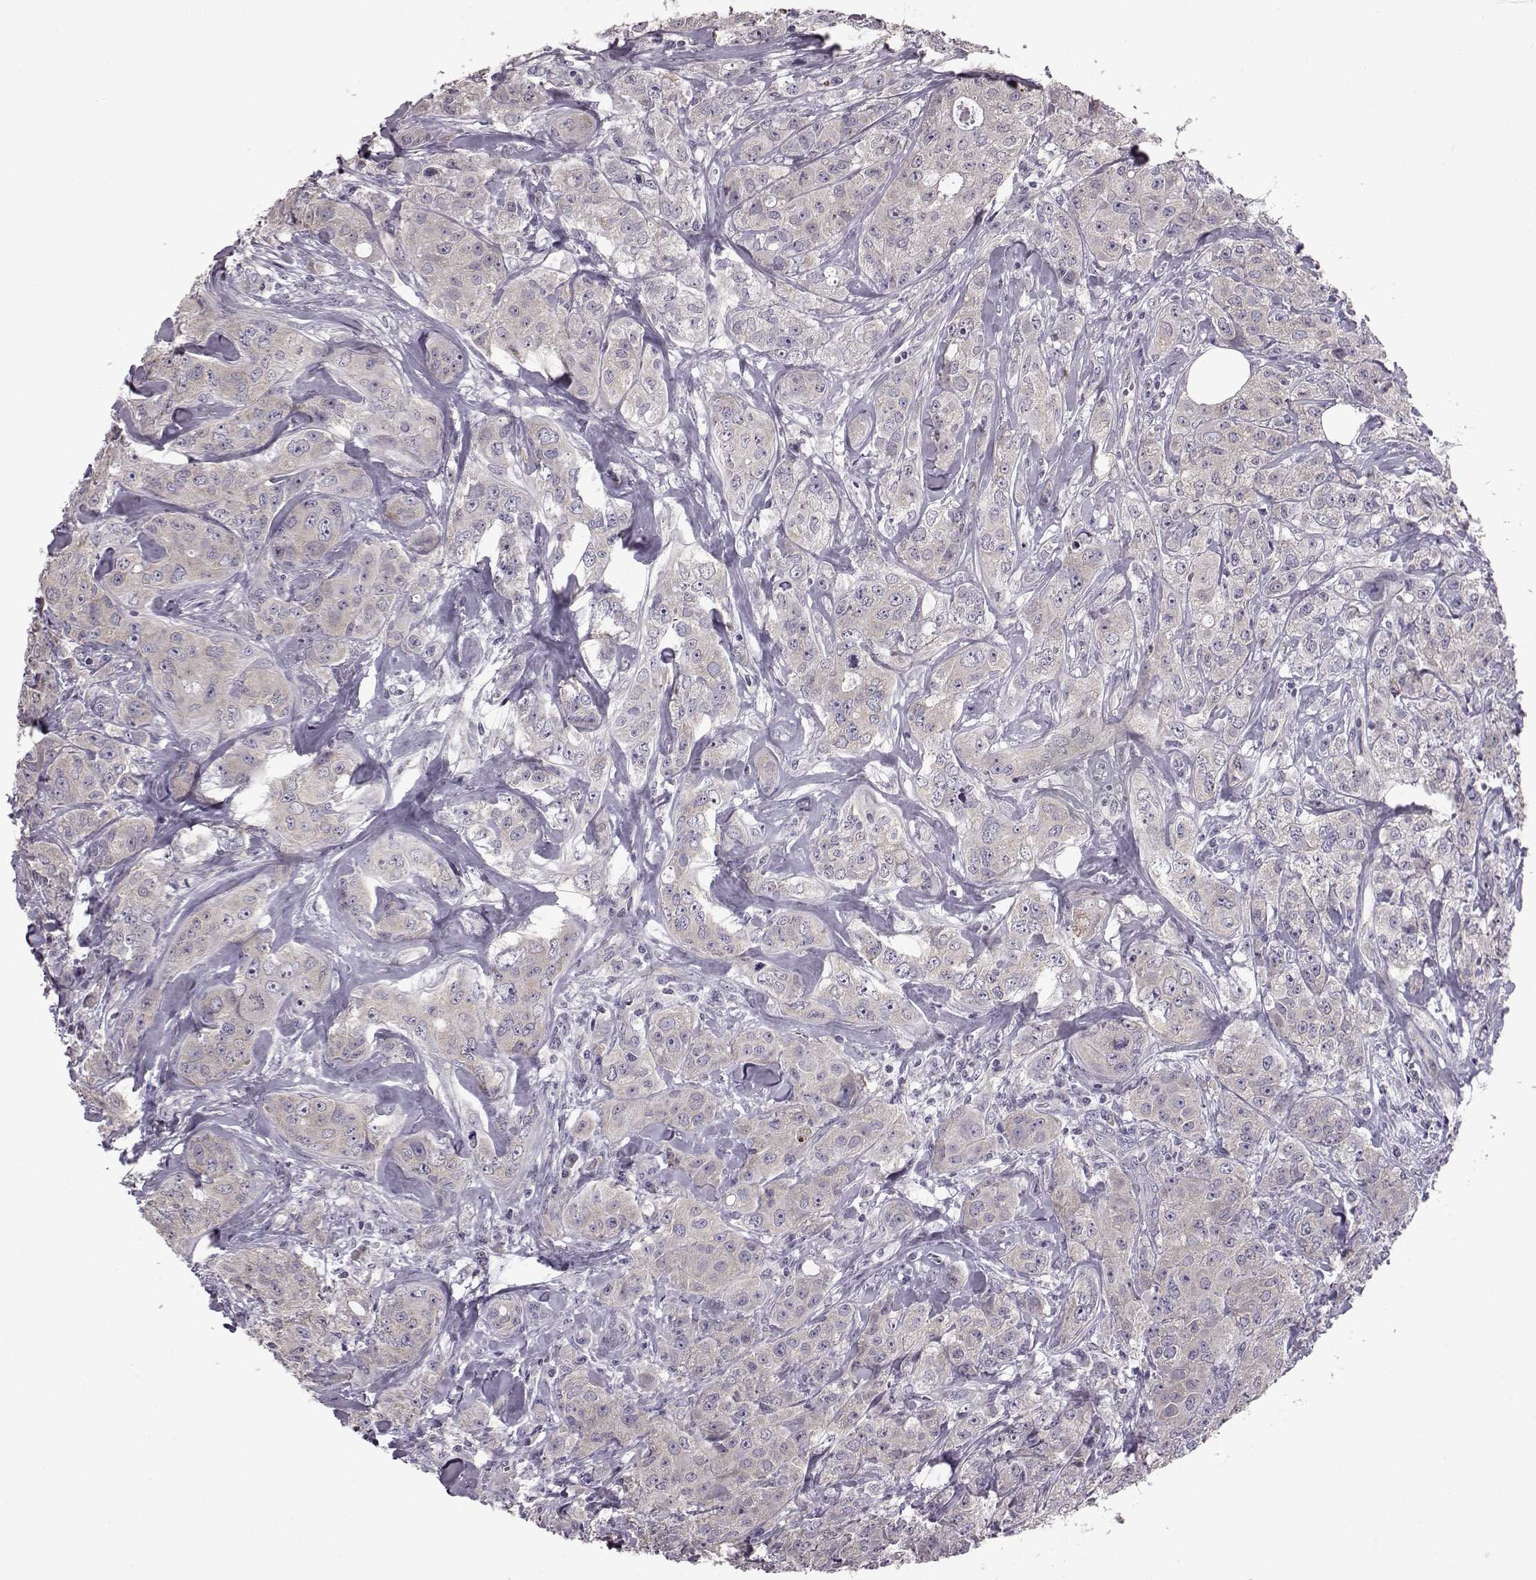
{"staining": {"intensity": "negative", "quantity": "none", "location": "none"}, "tissue": "breast cancer", "cell_type": "Tumor cells", "image_type": "cancer", "snomed": [{"axis": "morphology", "description": "Duct carcinoma"}, {"axis": "topography", "description": "Breast"}], "caption": "Immunohistochemistry histopathology image of breast invasive ductal carcinoma stained for a protein (brown), which exhibits no staining in tumor cells. Nuclei are stained in blue.", "gene": "ADGRG2", "patient": {"sex": "female", "age": 43}}